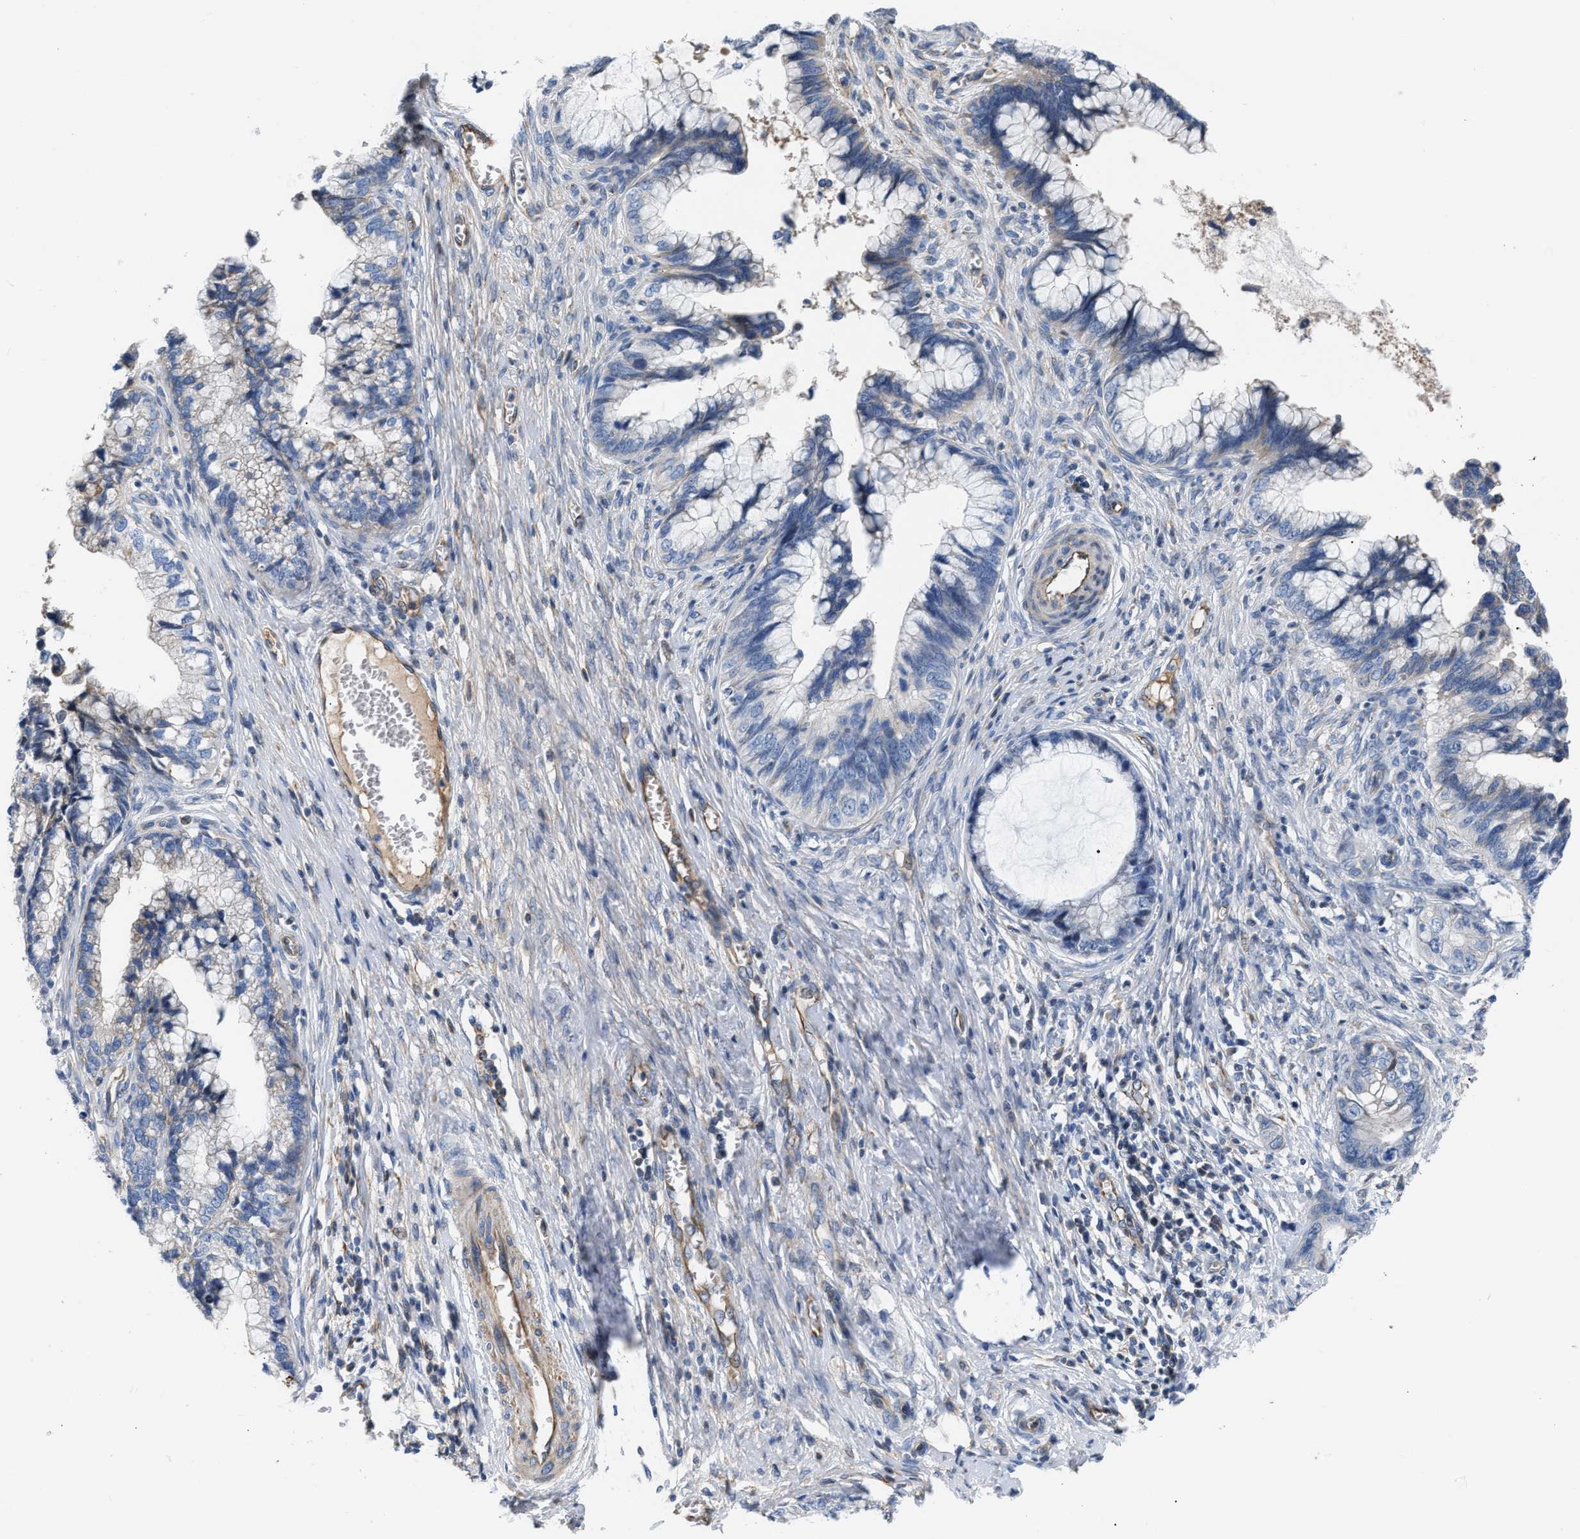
{"staining": {"intensity": "negative", "quantity": "none", "location": "none"}, "tissue": "cervical cancer", "cell_type": "Tumor cells", "image_type": "cancer", "snomed": [{"axis": "morphology", "description": "Adenocarcinoma, NOS"}, {"axis": "topography", "description": "Cervix"}], "caption": "Immunohistochemistry photomicrograph of cervical cancer stained for a protein (brown), which reveals no positivity in tumor cells.", "gene": "TFPI", "patient": {"sex": "female", "age": 44}}